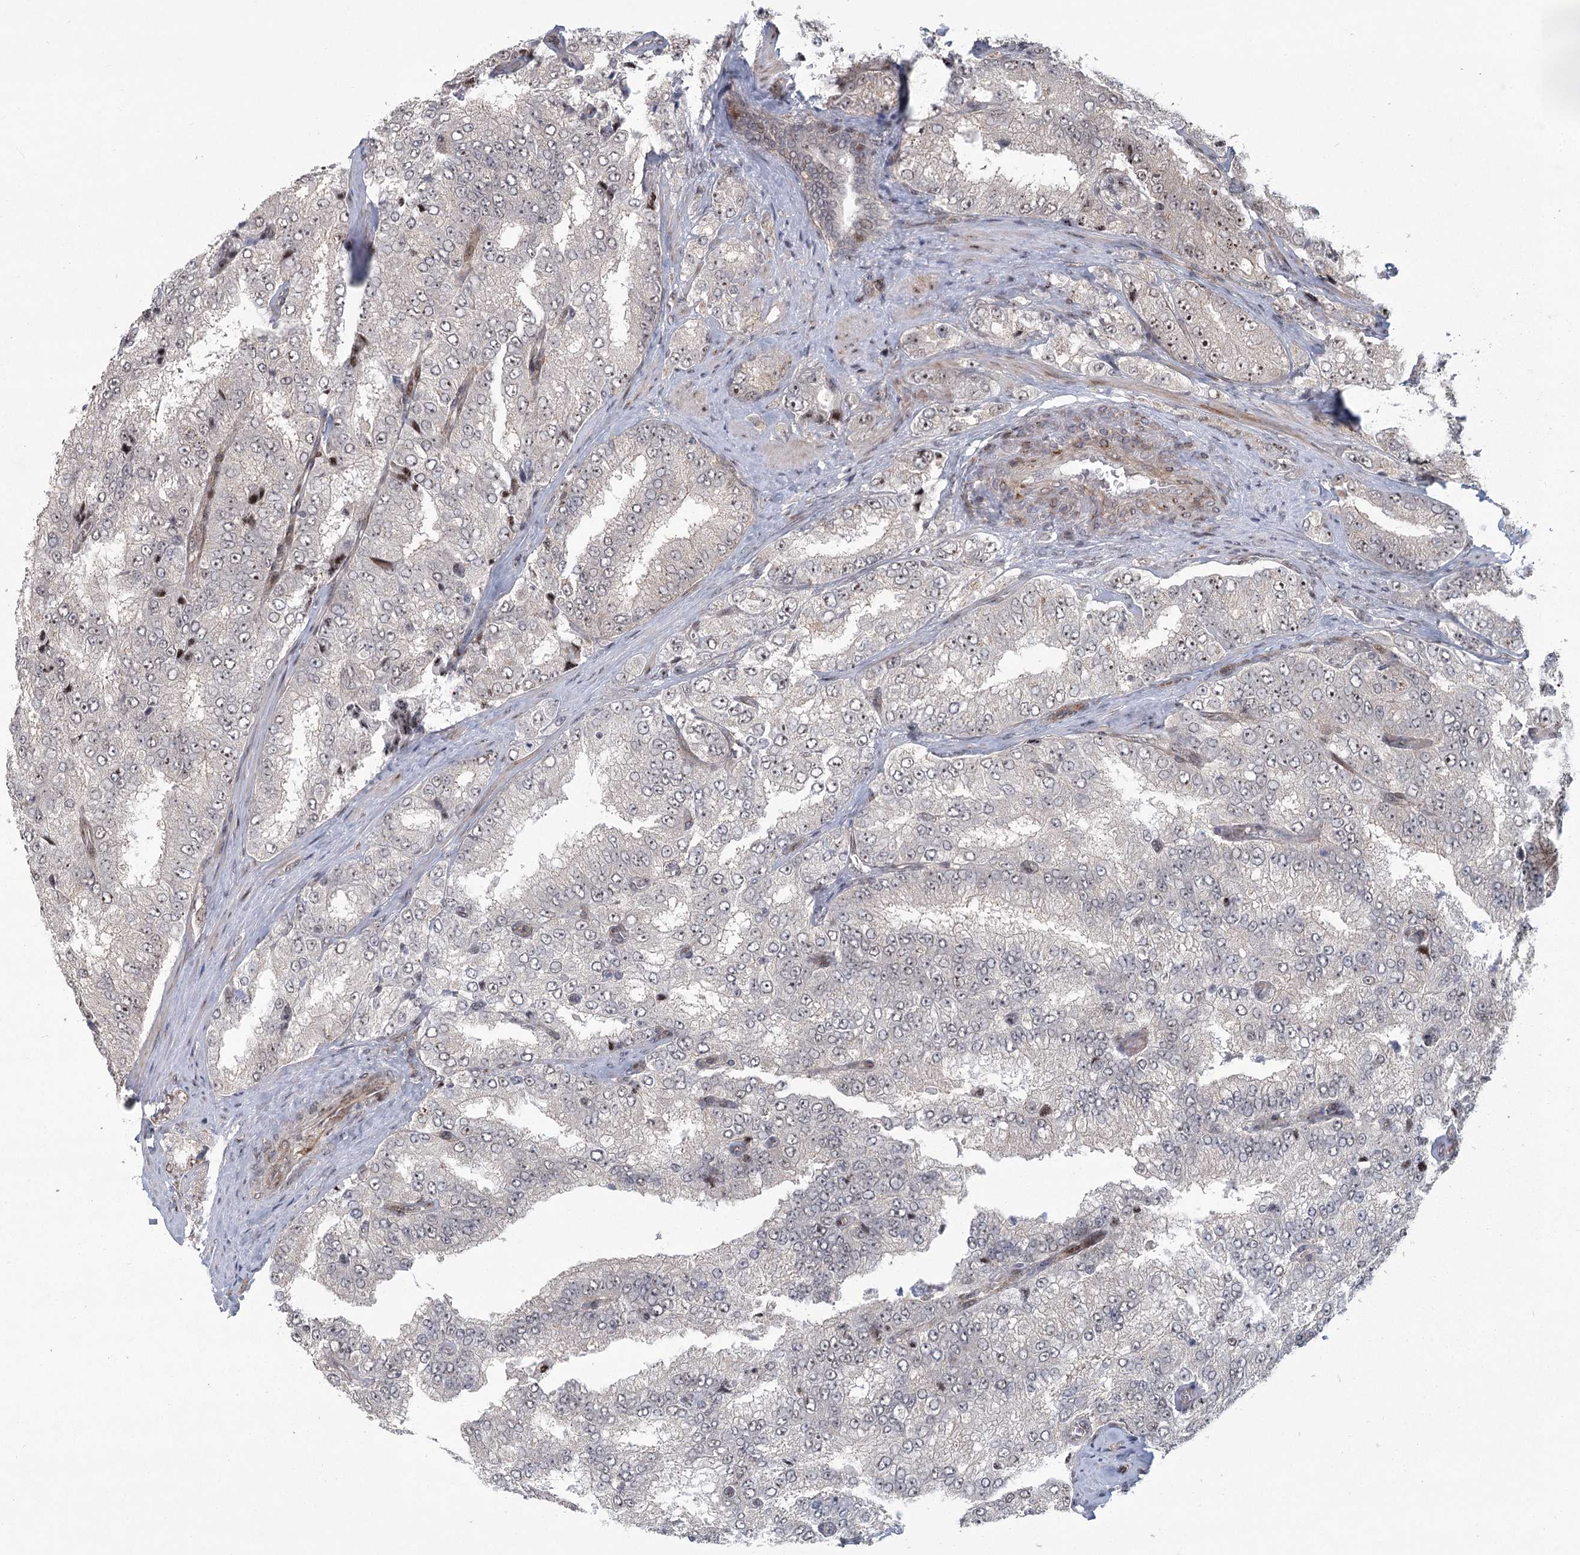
{"staining": {"intensity": "weak", "quantity": "<25%", "location": "nuclear"}, "tissue": "prostate cancer", "cell_type": "Tumor cells", "image_type": "cancer", "snomed": [{"axis": "morphology", "description": "Adenocarcinoma, High grade"}, {"axis": "topography", "description": "Prostate"}], "caption": "This is an immunohistochemistry image of human prostate cancer. There is no expression in tumor cells.", "gene": "PARM1", "patient": {"sex": "male", "age": 58}}